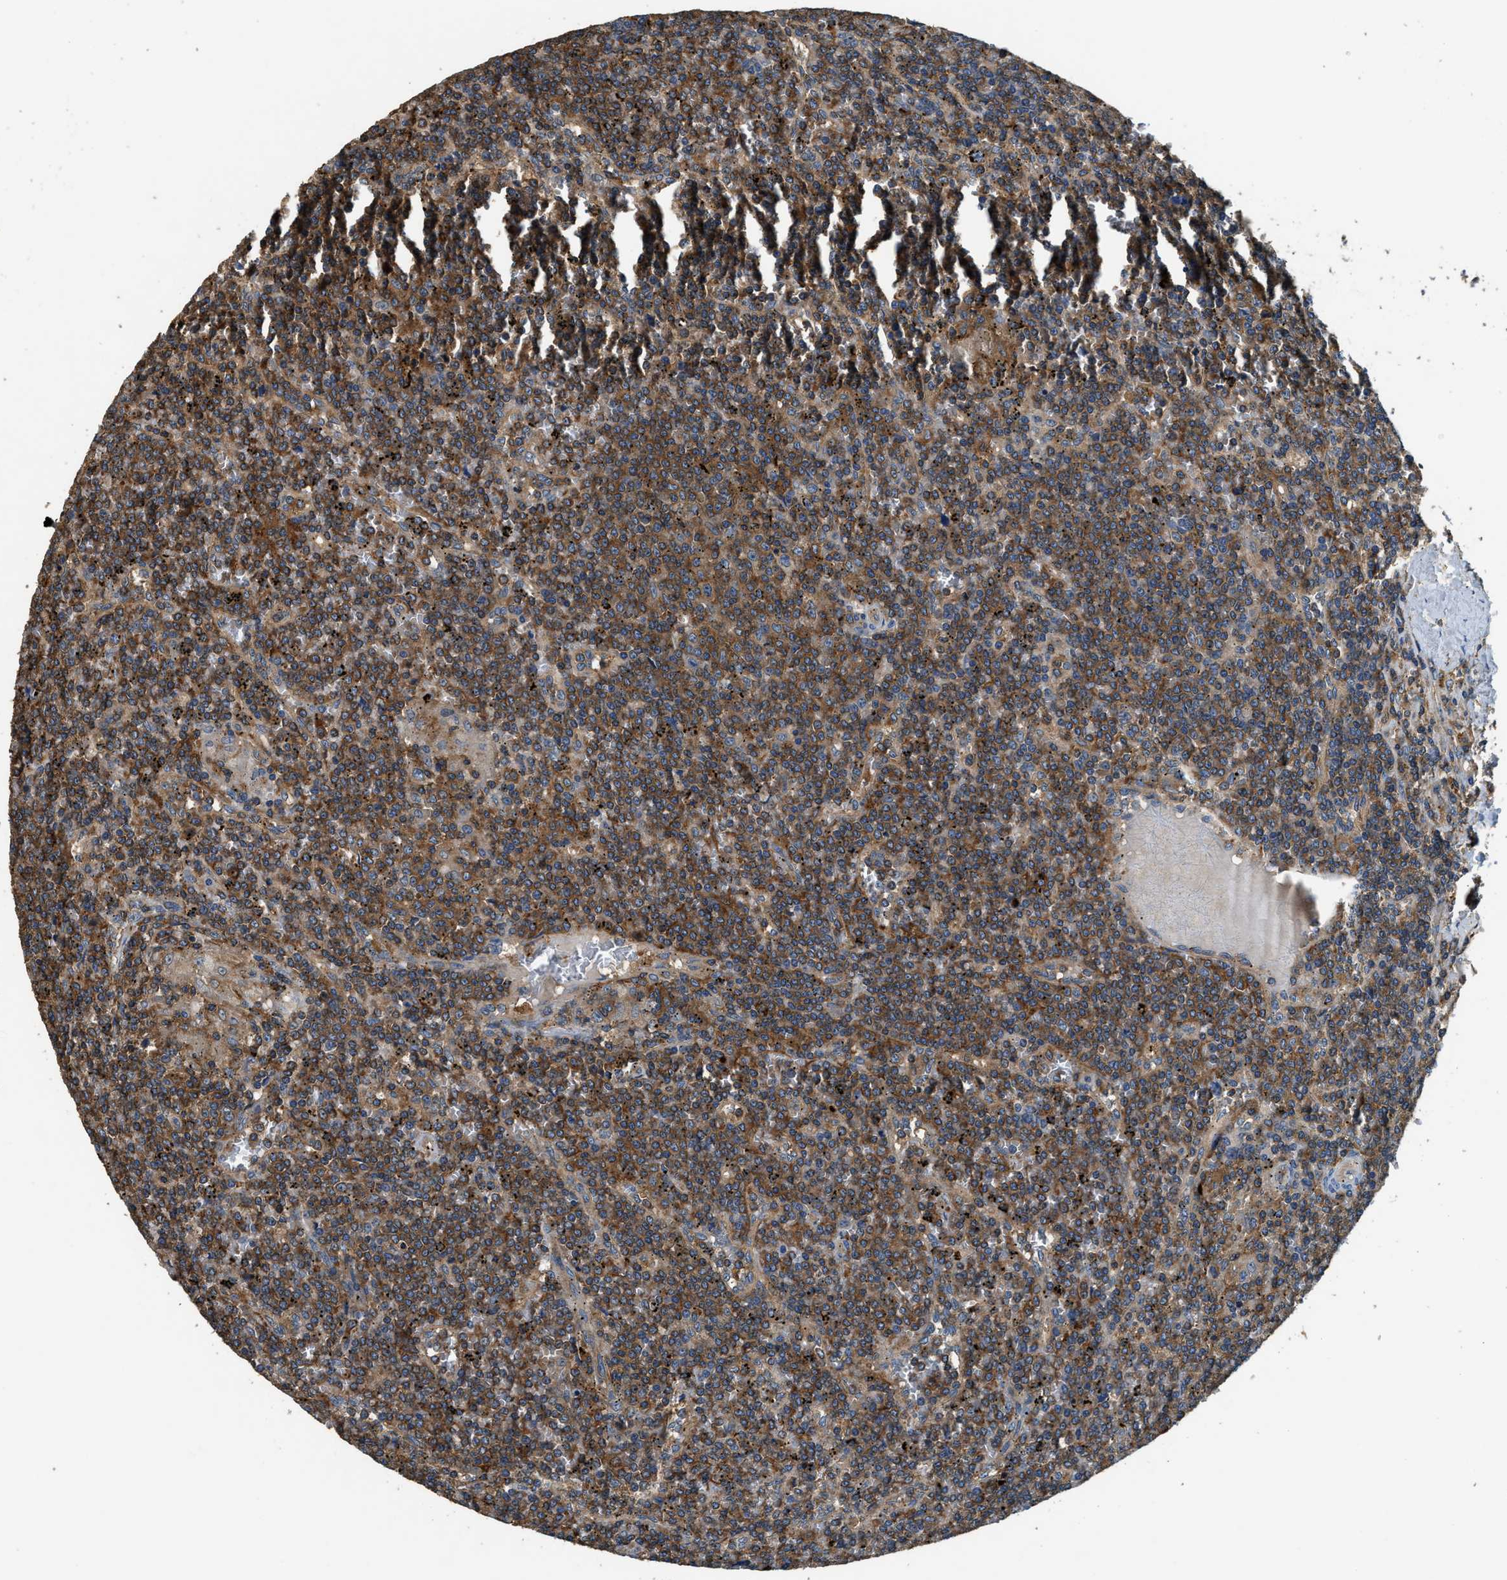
{"staining": {"intensity": "moderate", "quantity": ">75%", "location": "cytoplasmic/membranous"}, "tissue": "lymphoma", "cell_type": "Tumor cells", "image_type": "cancer", "snomed": [{"axis": "morphology", "description": "Malignant lymphoma, non-Hodgkin's type, Low grade"}, {"axis": "topography", "description": "Spleen"}], "caption": "Immunohistochemistry (DAB (3,3'-diaminobenzidine)) staining of human low-grade malignant lymphoma, non-Hodgkin's type exhibits moderate cytoplasmic/membranous protein staining in approximately >75% of tumor cells.", "gene": "BLOC1S1", "patient": {"sex": "female", "age": 19}}